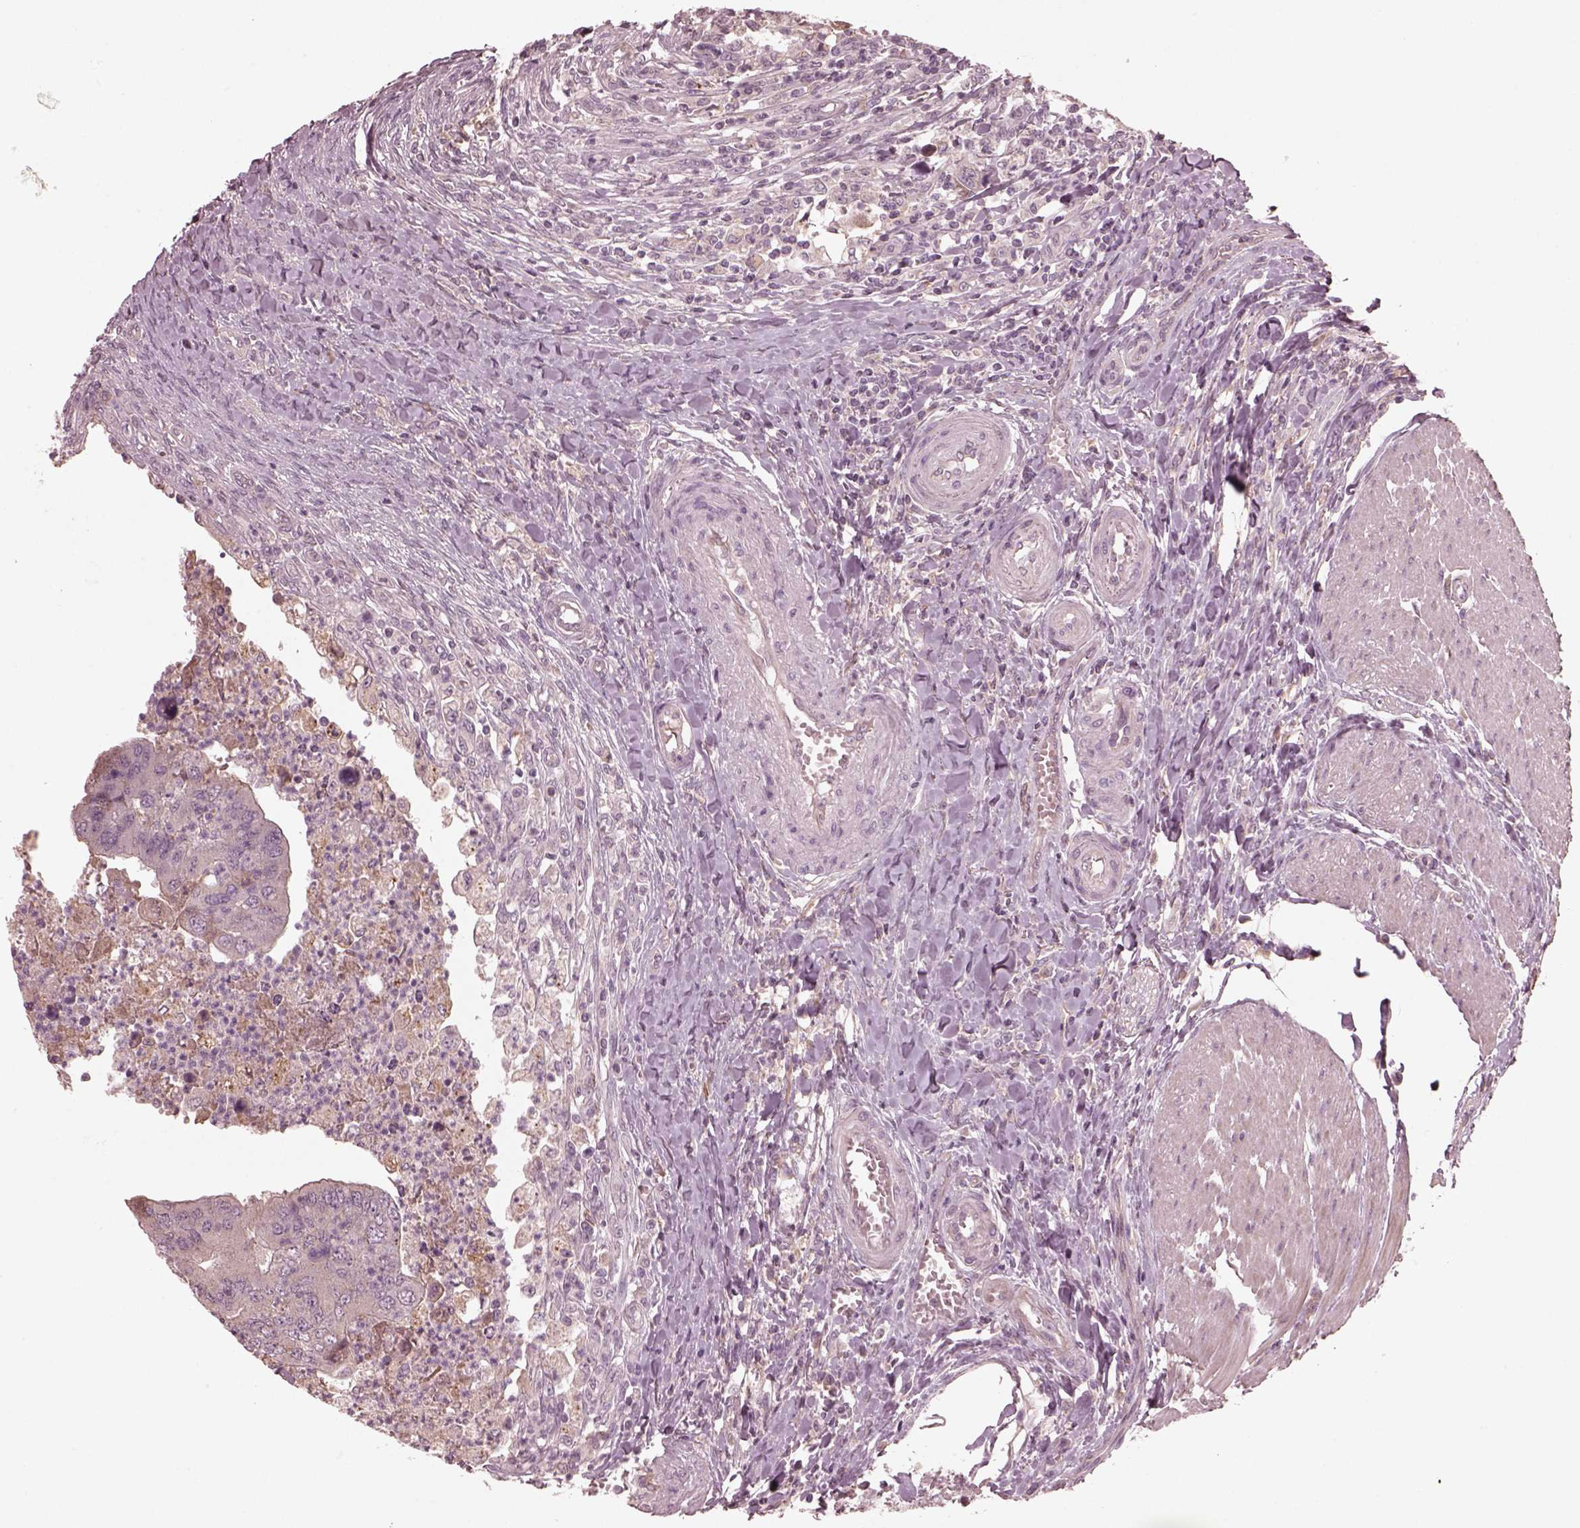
{"staining": {"intensity": "negative", "quantity": "none", "location": "none"}, "tissue": "colorectal cancer", "cell_type": "Tumor cells", "image_type": "cancer", "snomed": [{"axis": "morphology", "description": "Adenocarcinoma, NOS"}, {"axis": "topography", "description": "Colon"}], "caption": "There is no significant positivity in tumor cells of colorectal cancer (adenocarcinoma).", "gene": "VWA5B1", "patient": {"sex": "female", "age": 67}}